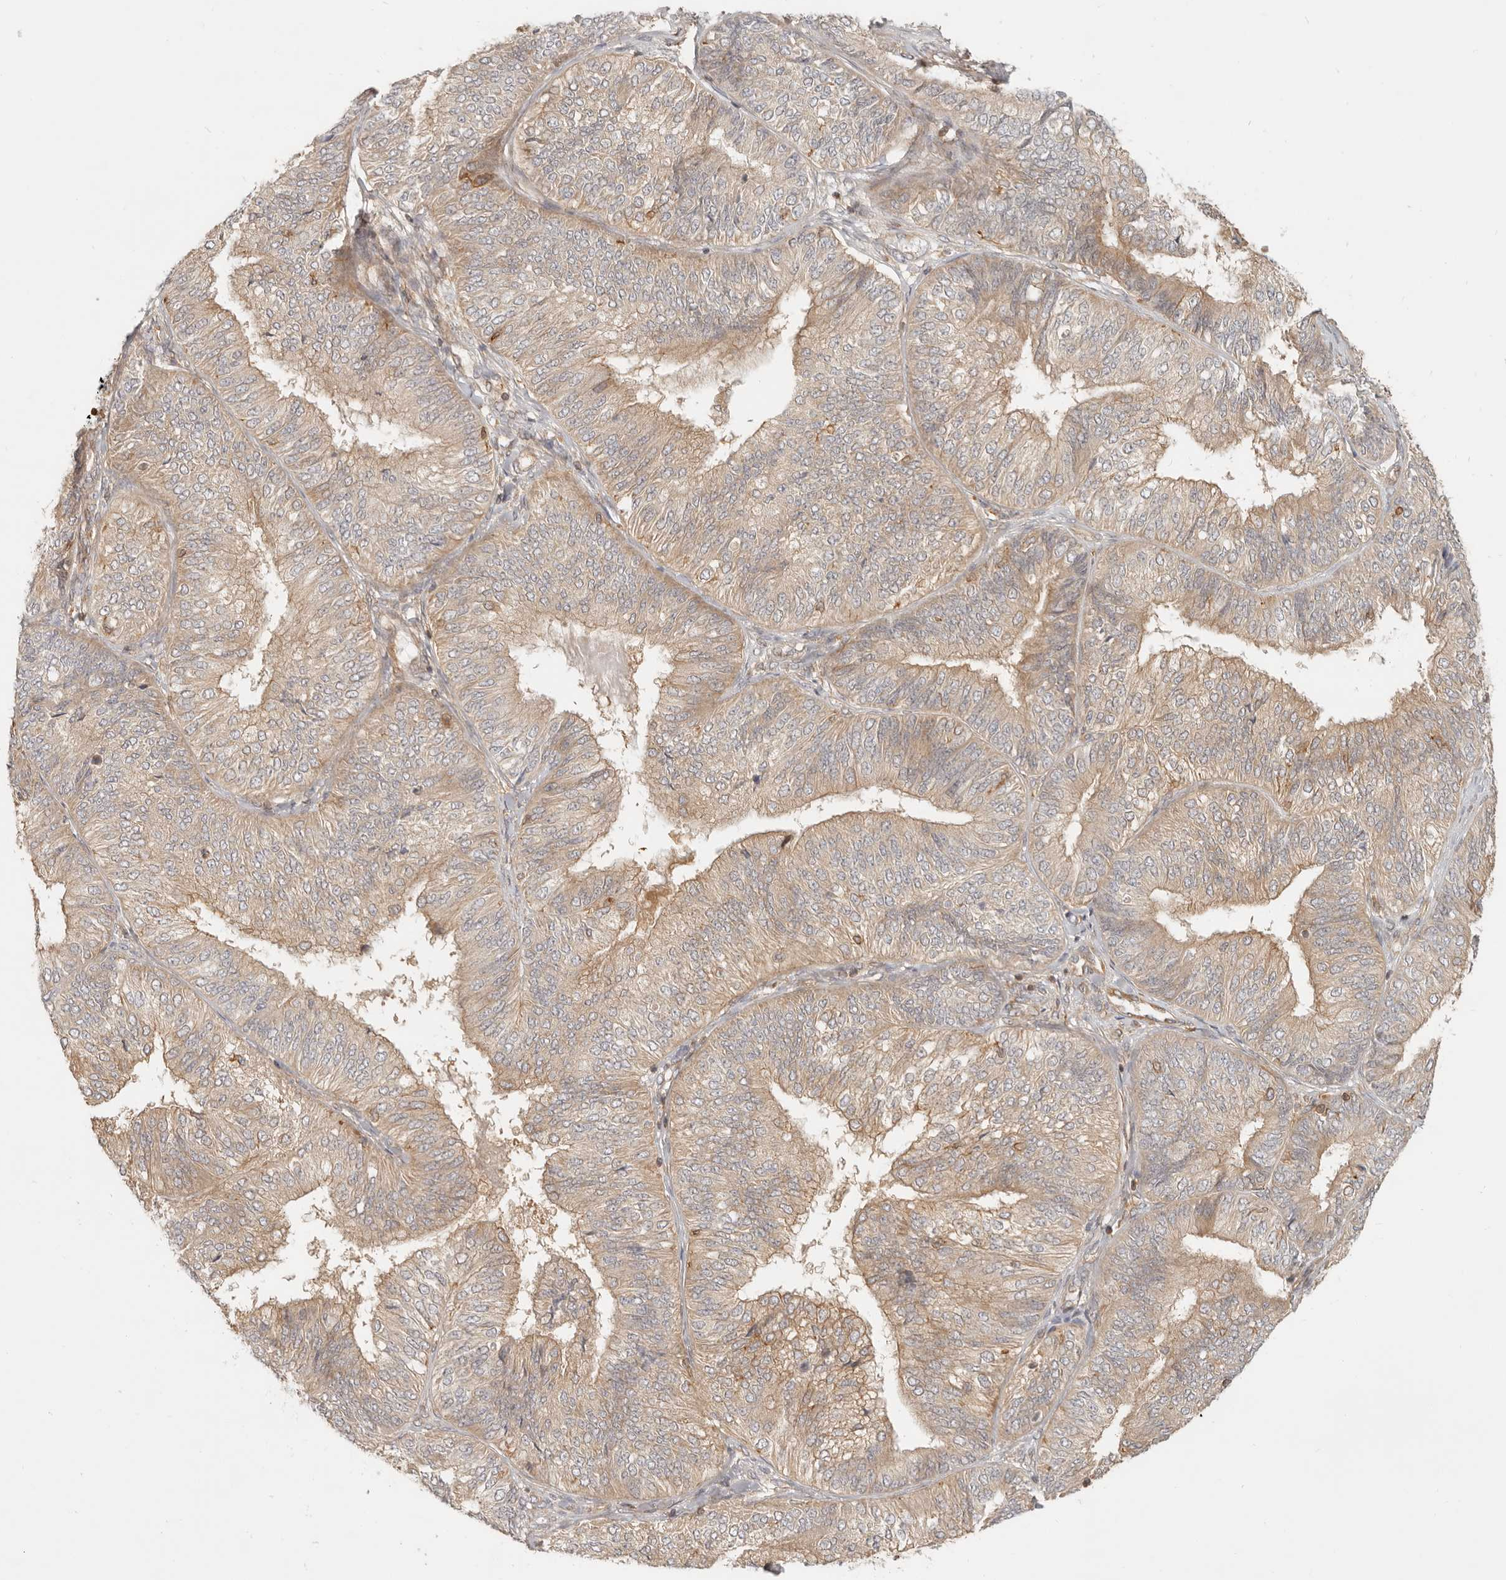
{"staining": {"intensity": "weak", "quantity": ">75%", "location": "cytoplasmic/membranous"}, "tissue": "endometrial cancer", "cell_type": "Tumor cells", "image_type": "cancer", "snomed": [{"axis": "morphology", "description": "Adenocarcinoma, NOS"}, {"axis": "topography", "description": "Endometrium"}], "caption": "Endometrial adenocarcinoma tissue exhibits weak cytoplasmic/membranous positivity in about >75% of tumor cells", "gene": "UFSP1", "patient": {"sex": "female", "age": 58}}